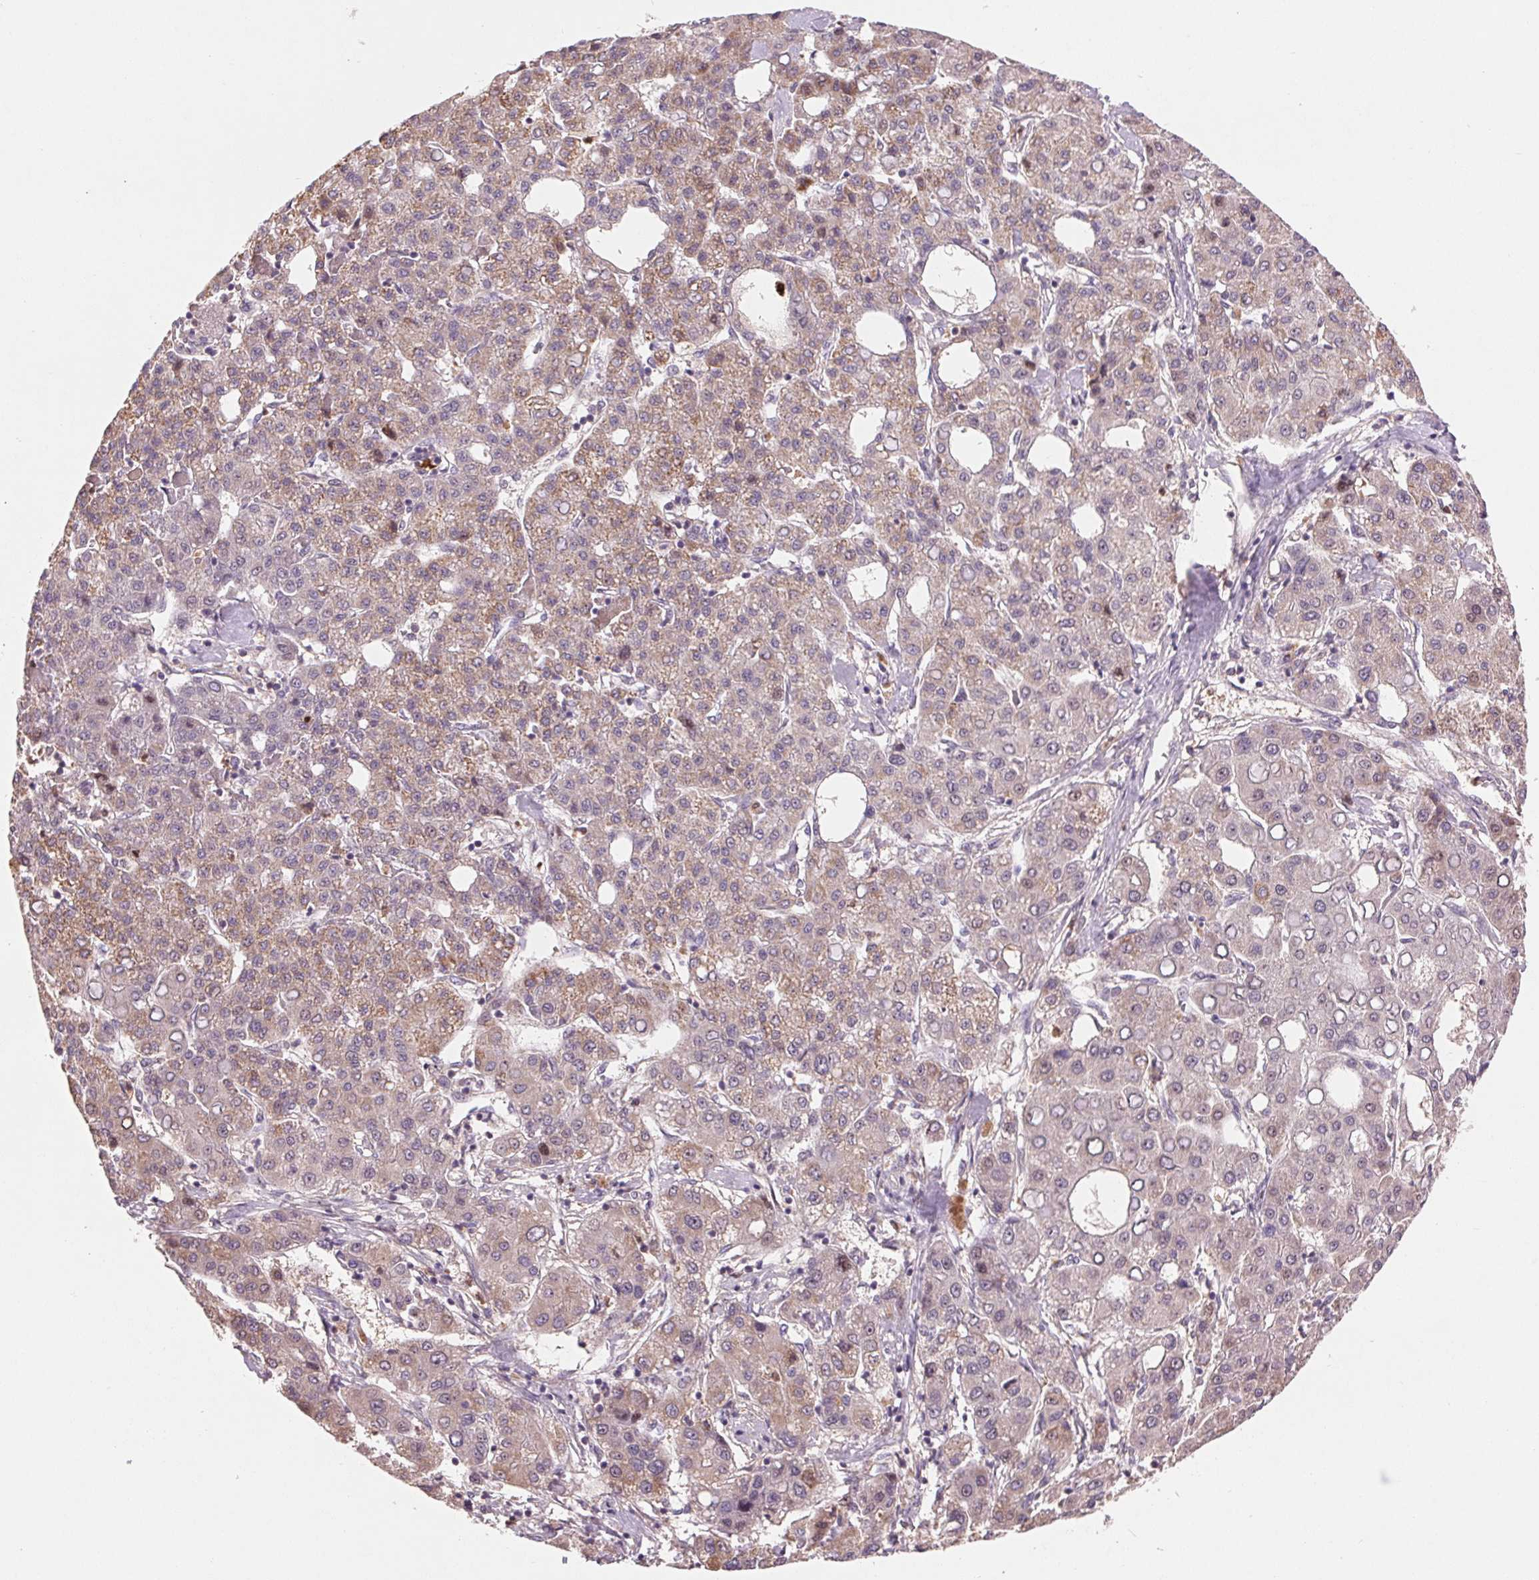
{"staining": {"intensity": "weak", "quantity": "25%-75%", "location": "cytoplasmic/membranous"}, "tissue": "liver cancer", "cell_type": "Tumor cells", "image_type": "cancer", "snomed": [{"axis": "morphology", "description": "Carcinoma, Hepatocellular, NOS"}, {"axis": "topography", "description": "Liver"}], "caption": "Liver cancer tissue displays weak cytoplasmic/membranous expression in approximately 25%-75% of tumor cells, visualized by immunohistochemistry.", "gene": "RANBP3L", "patient": {"sex": "male", "age": 65}}